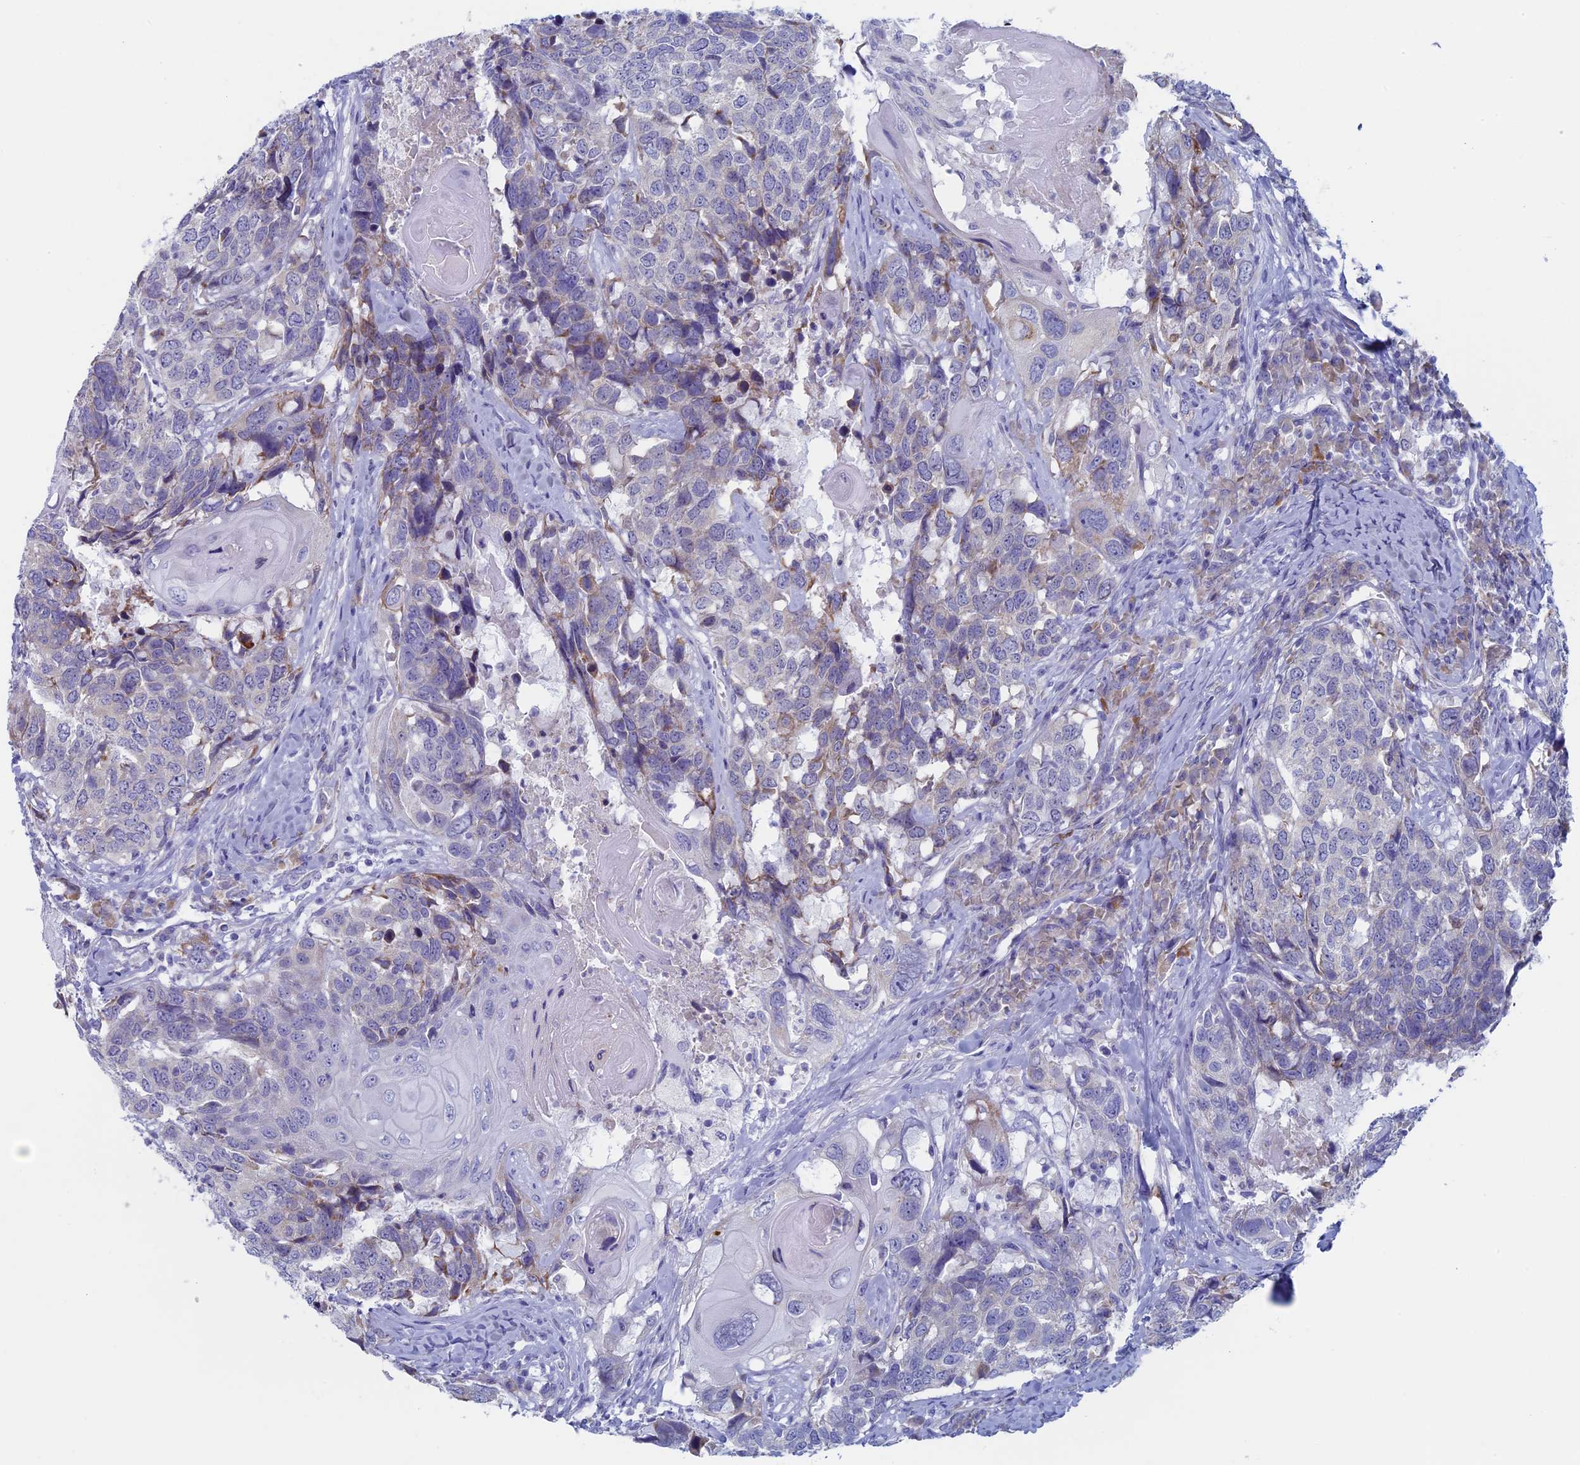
{"staining": {"intensity": "weak", "quantity": "<25%", "location": "cytoplasmic/membranous"}, "tissue": "head and neck cancer", "cell_type": "Tumor cells", "image_type": "cancer", "snomed": [{"axis": "morphology", "description": "Squamous cell carcinoma, NOS"}, {"axis": "topography", "description": "Head-Neck"}], "caption": "The IHC image has no significant expression in tumor cells of head and neck cancer (squamous cell carcinoma) tissue. (Stains: DAB immunohistochemistry with hematoxylin counter stain, Microscopy: brightfield microscopy at high magnification).", "gene": "MAGEB6", "patient": {"sex": "male", "age": 66}}